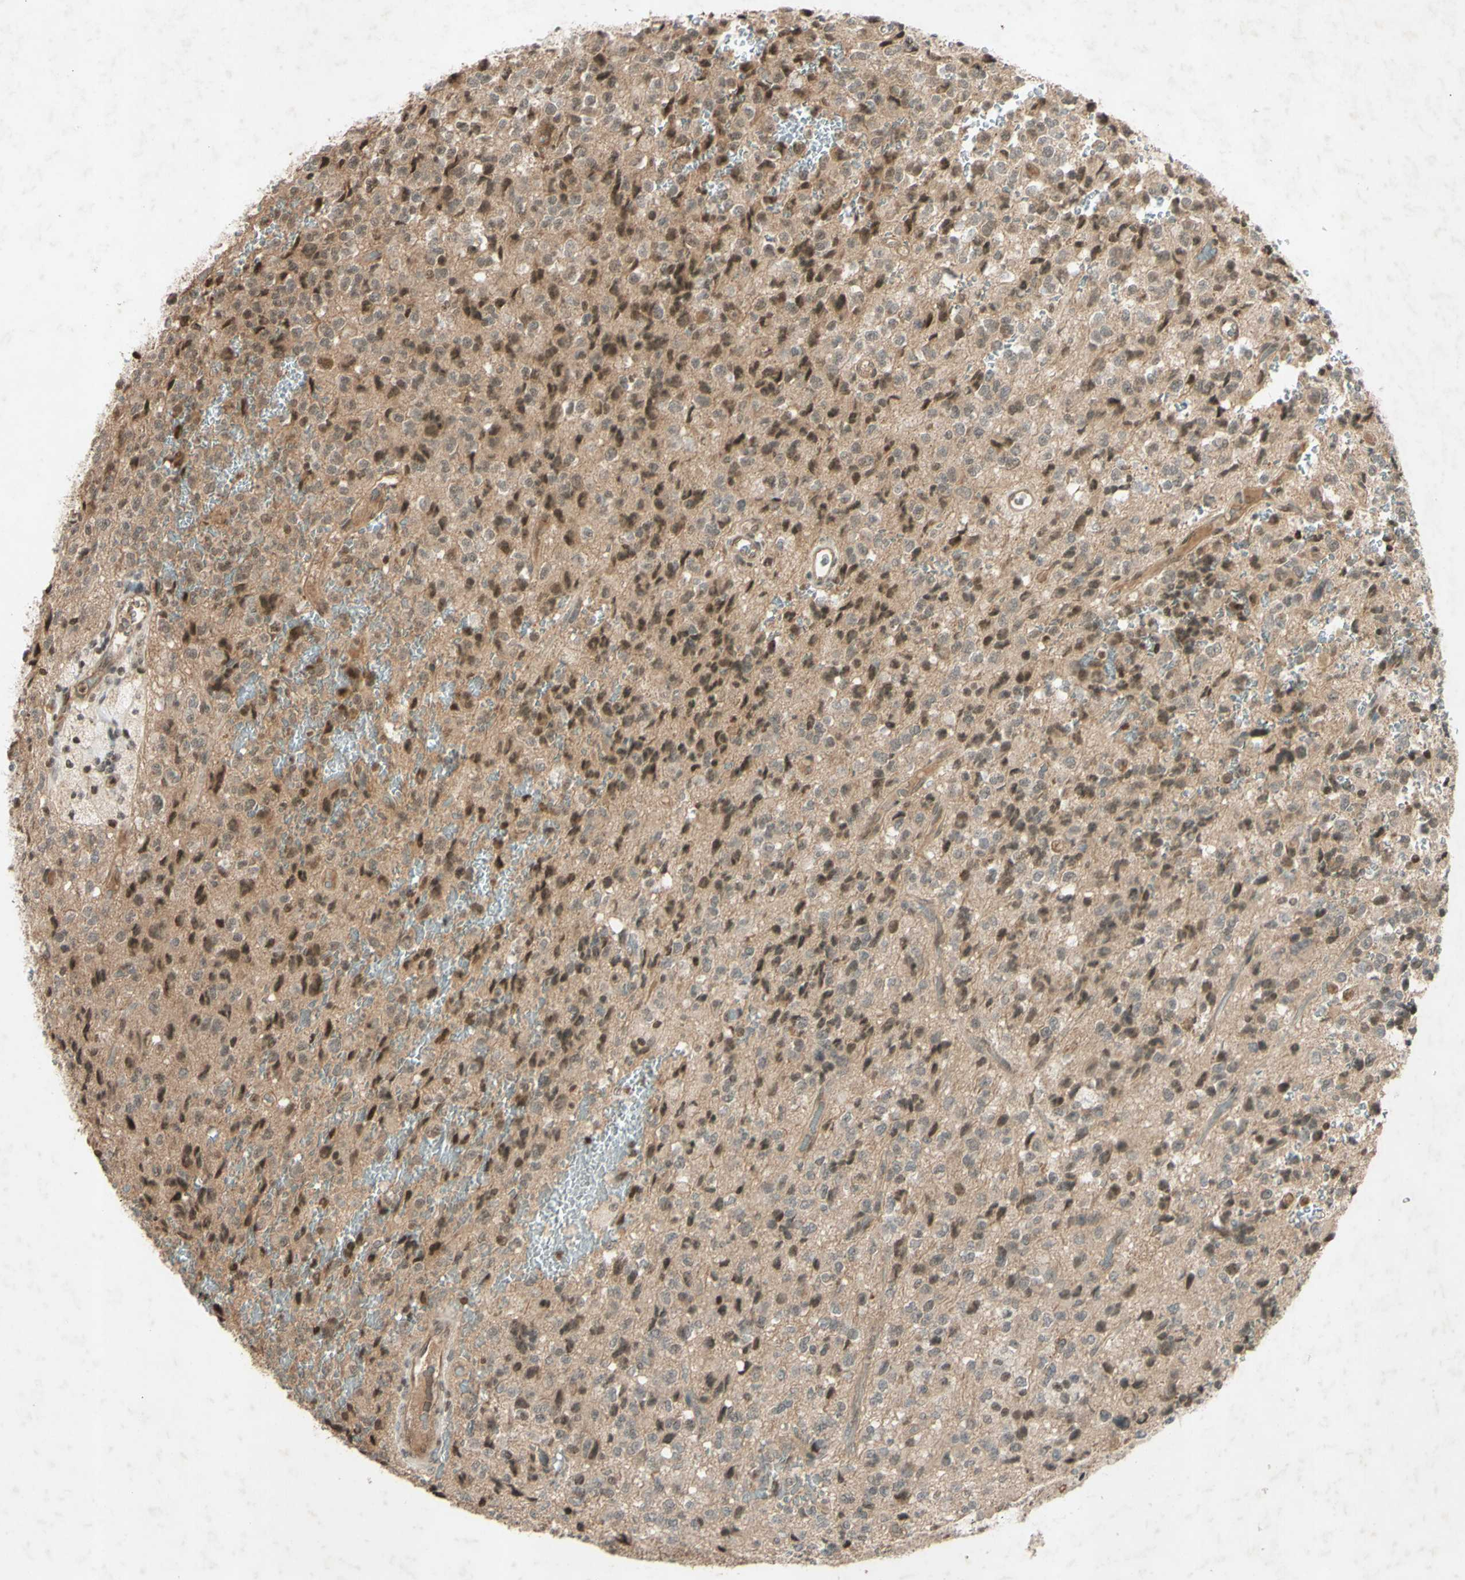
{"staining": {"intensity": "moderate", "quantity": ">75%", "location": "nuclear"}, "tissue": "glioma", "cell_type": "Tumor cells", "image_type": "cancer", "snomed": [{"axis": "morphology", "description": "Glioma, malignant, High grade"}, {"axis": "topography", "description": "pancreas cauda"}], "caption": "Human glioma stained with a brown dye exhibits moderate nuclear positive expression in approximately >75% of tumor cells.", "gene": "SNW1", "patient": {"sex": "male", "age": 60}}